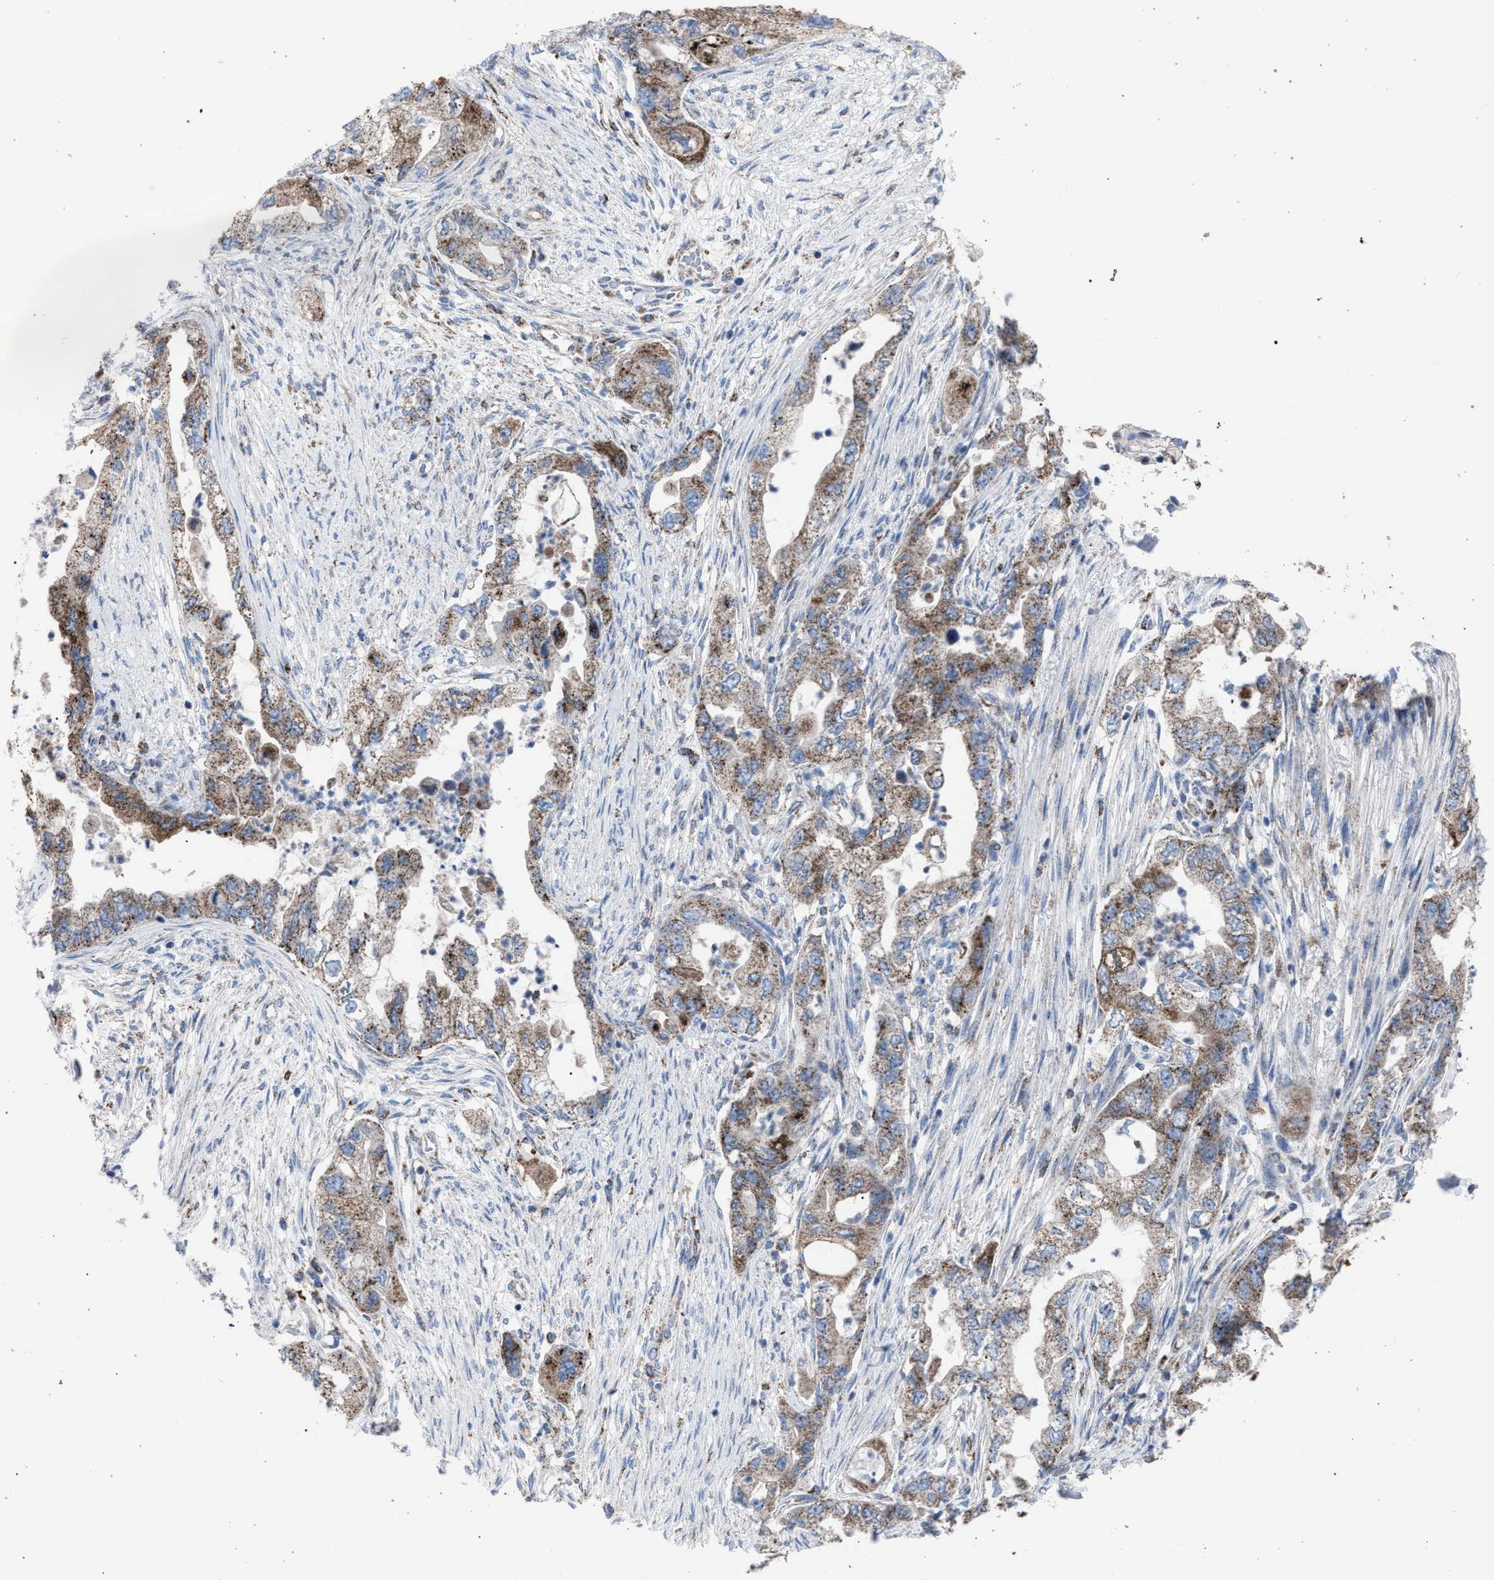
{"staining": {"intensity": "weak", "quantity": ">75%", "location": "cytoplasmic/membranous"}, "tissue": "pancreatic cancer", "cell_type": "Tumor cells", "image_type": "cancer", "snomed": [{"axis": "morphology", "description": "Adenocarcinoma, NOS"}, {"axis": "topography", "description": "Pancreas"}], "caption": "An immunohistochemistry (IHC) histopathology image of tumor tissue is shown. Protein staining in brown highlights weak cytoplasmic/membranous positivity in pancreatic adenocarcinoma within tumor cells. (Brightfield microscopy of DAB IHC at high magnification).", "gene": "HSD17B4", "patient": {"sex": "female", "age": 73}}